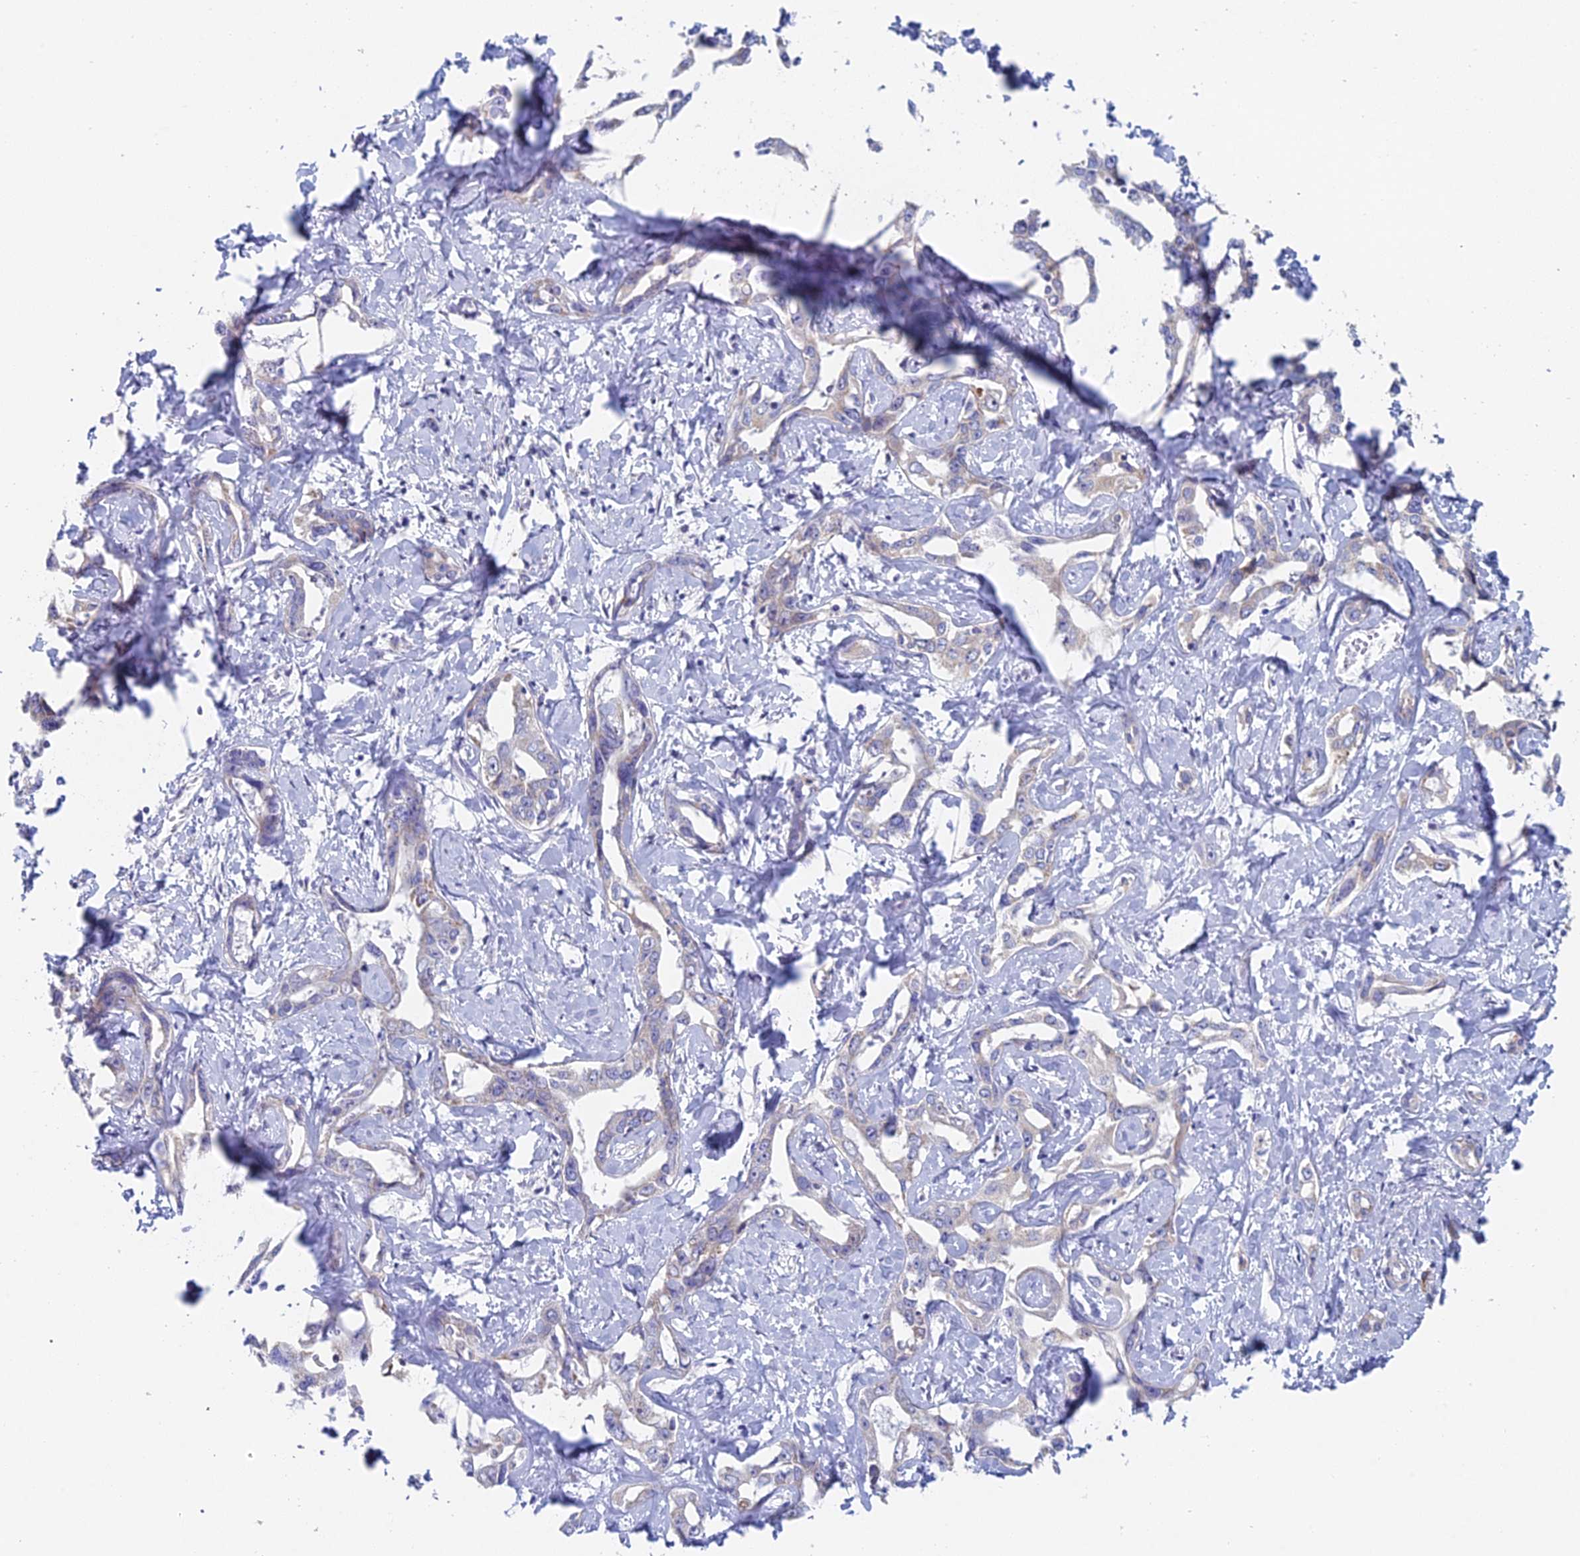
{"staining": {"intensity": "negative", "quantity": "none", "location": "none"}, "tissue": "liver cancer", "cell_type": "Tumor cells", "image_type": "cancer", "snomed": [{"axis": "morphology", "description": "Cholangiocarcinoma"}, {"axis": "topography", "description": "Liver"}], "caption": "Tumor cells show no significant staining in liver cancer.", "gene": "ACSM1", "patient": {"sex": "male", "age": 59}}